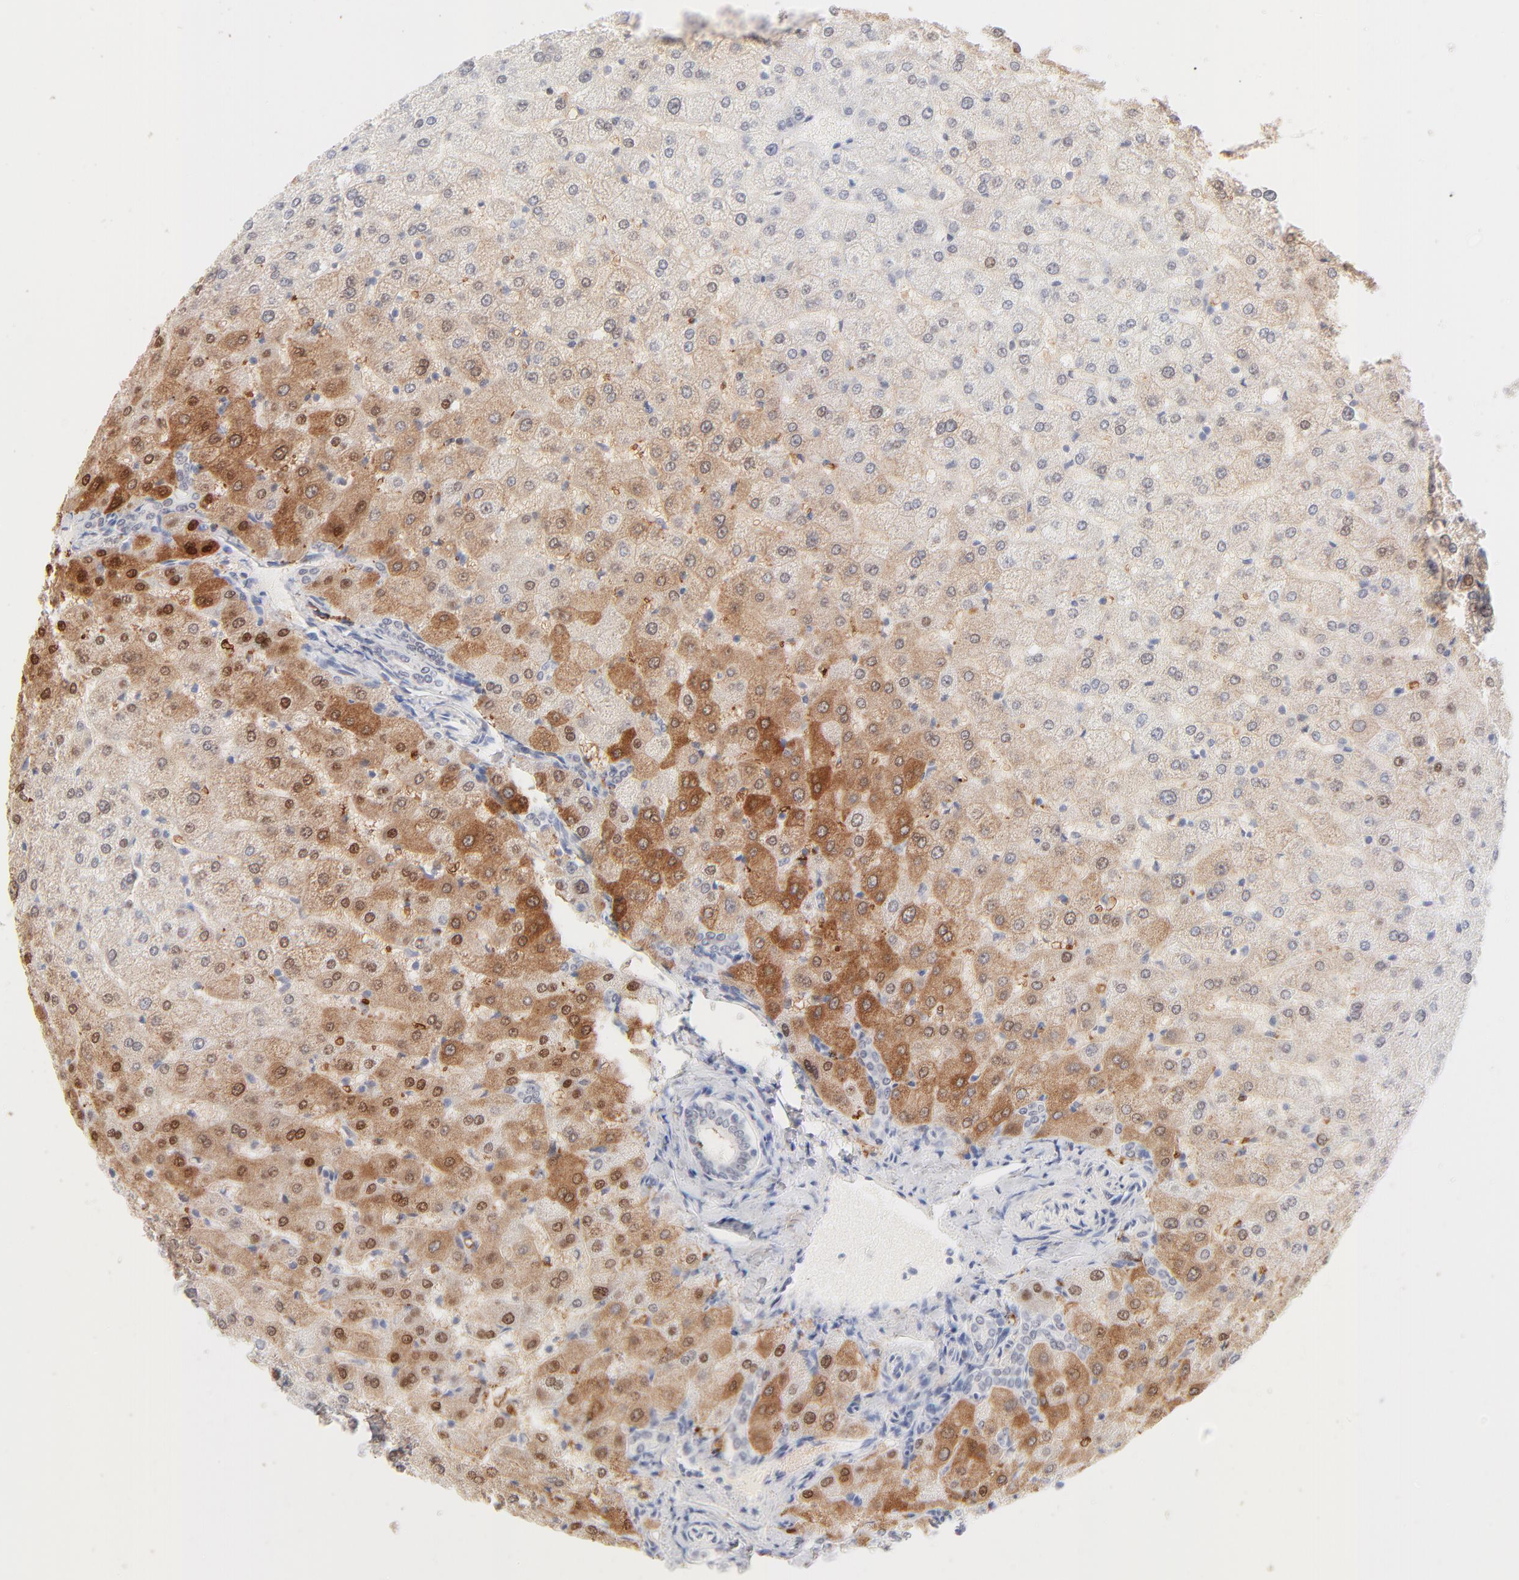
{"staining": {"intensity": "negative", "quantity": "none", "location": "none"}, "tissue": "liver", "cell_type": "Cholangiocytes", "image_type": "normal", "snomed": [{"axis": "morphology", "description": "Normal tissue, NOS"}, {"axis": "morphology", "description": "Fibrosis, NOS"}, {"axis": "topography", "description": "Liver"}], "caption": "IHC image of normal liver: human liver stained with DAB (3,3'-diaminobenzidine) exhibits no significant protein staining in cholangiocytes. The staining was performed using DAB (3,3'-diaminobenzidine) to visualize the protein expression in brown, while the nuclei were stained in blue with hematoxylin (Magnification: 20x).", "gene": "ONECUT1", "patient": {"sex": "female", "age": 29}}